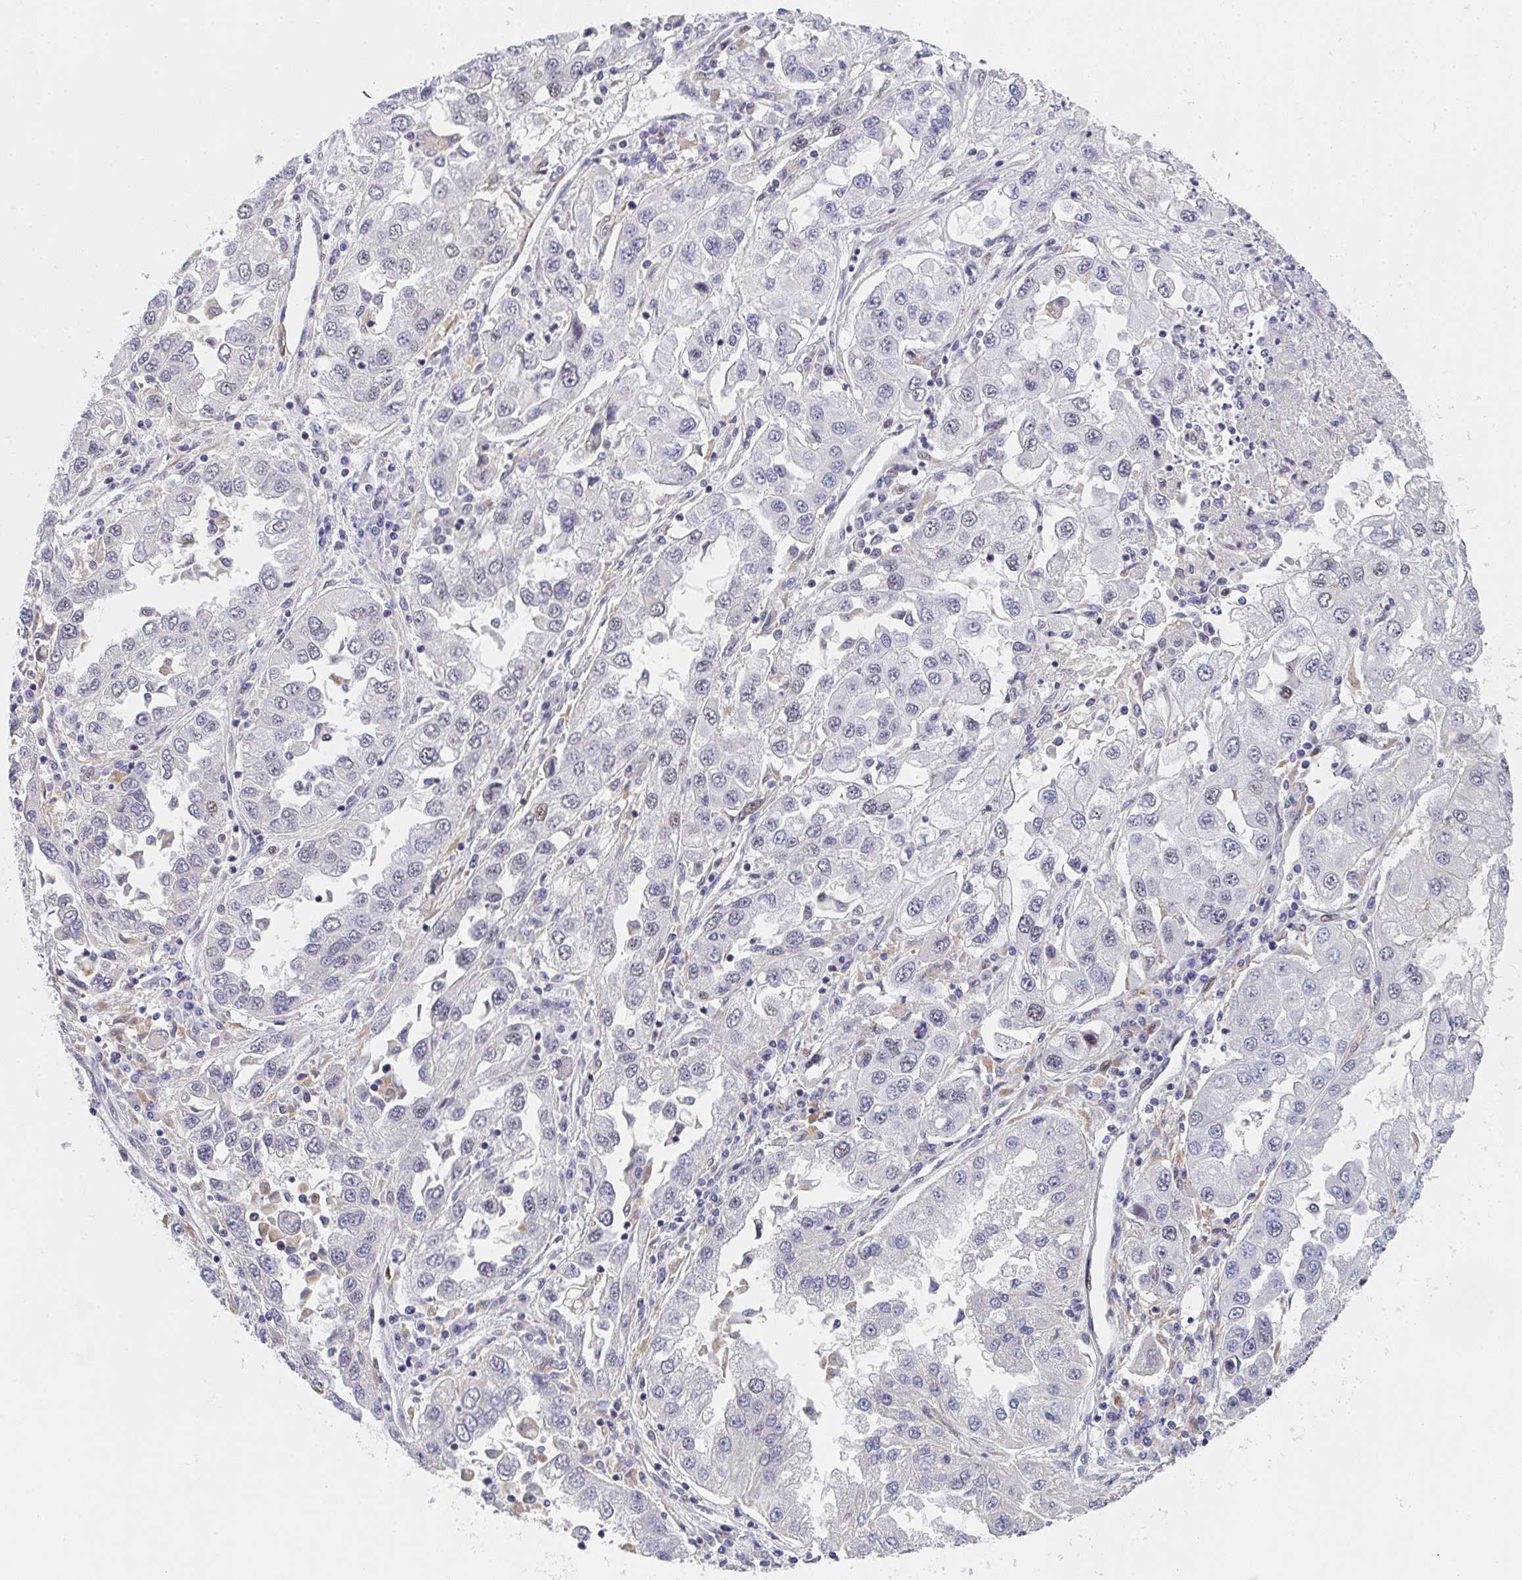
{"staining": {"intensity": "negative", "quantity": "none", "location": "none"}, "tissue": "lung cancer", "cell_type": "Tumor cells", "image_type": "cancer", "snomed": [{"axis": "morphology", "description": "Adenocarcinoma, NOS"}, {"axis": "morphology", "description": "Adenocarcinoma primary or metastatic"}, {"axis": "topography", "description": "Lung"}], "caption": "High magnification brightfield microscopy of adenocarcinoma (lung) stained with DAB (3,3'-diaminobenzidine) (brown) and counterstained with hematoxylin (blue): tumor cells show no significant expression. Nuclei are stained in blue.", "gene": "ZIC3", "patient": {"sex": "male", "age": 74}}